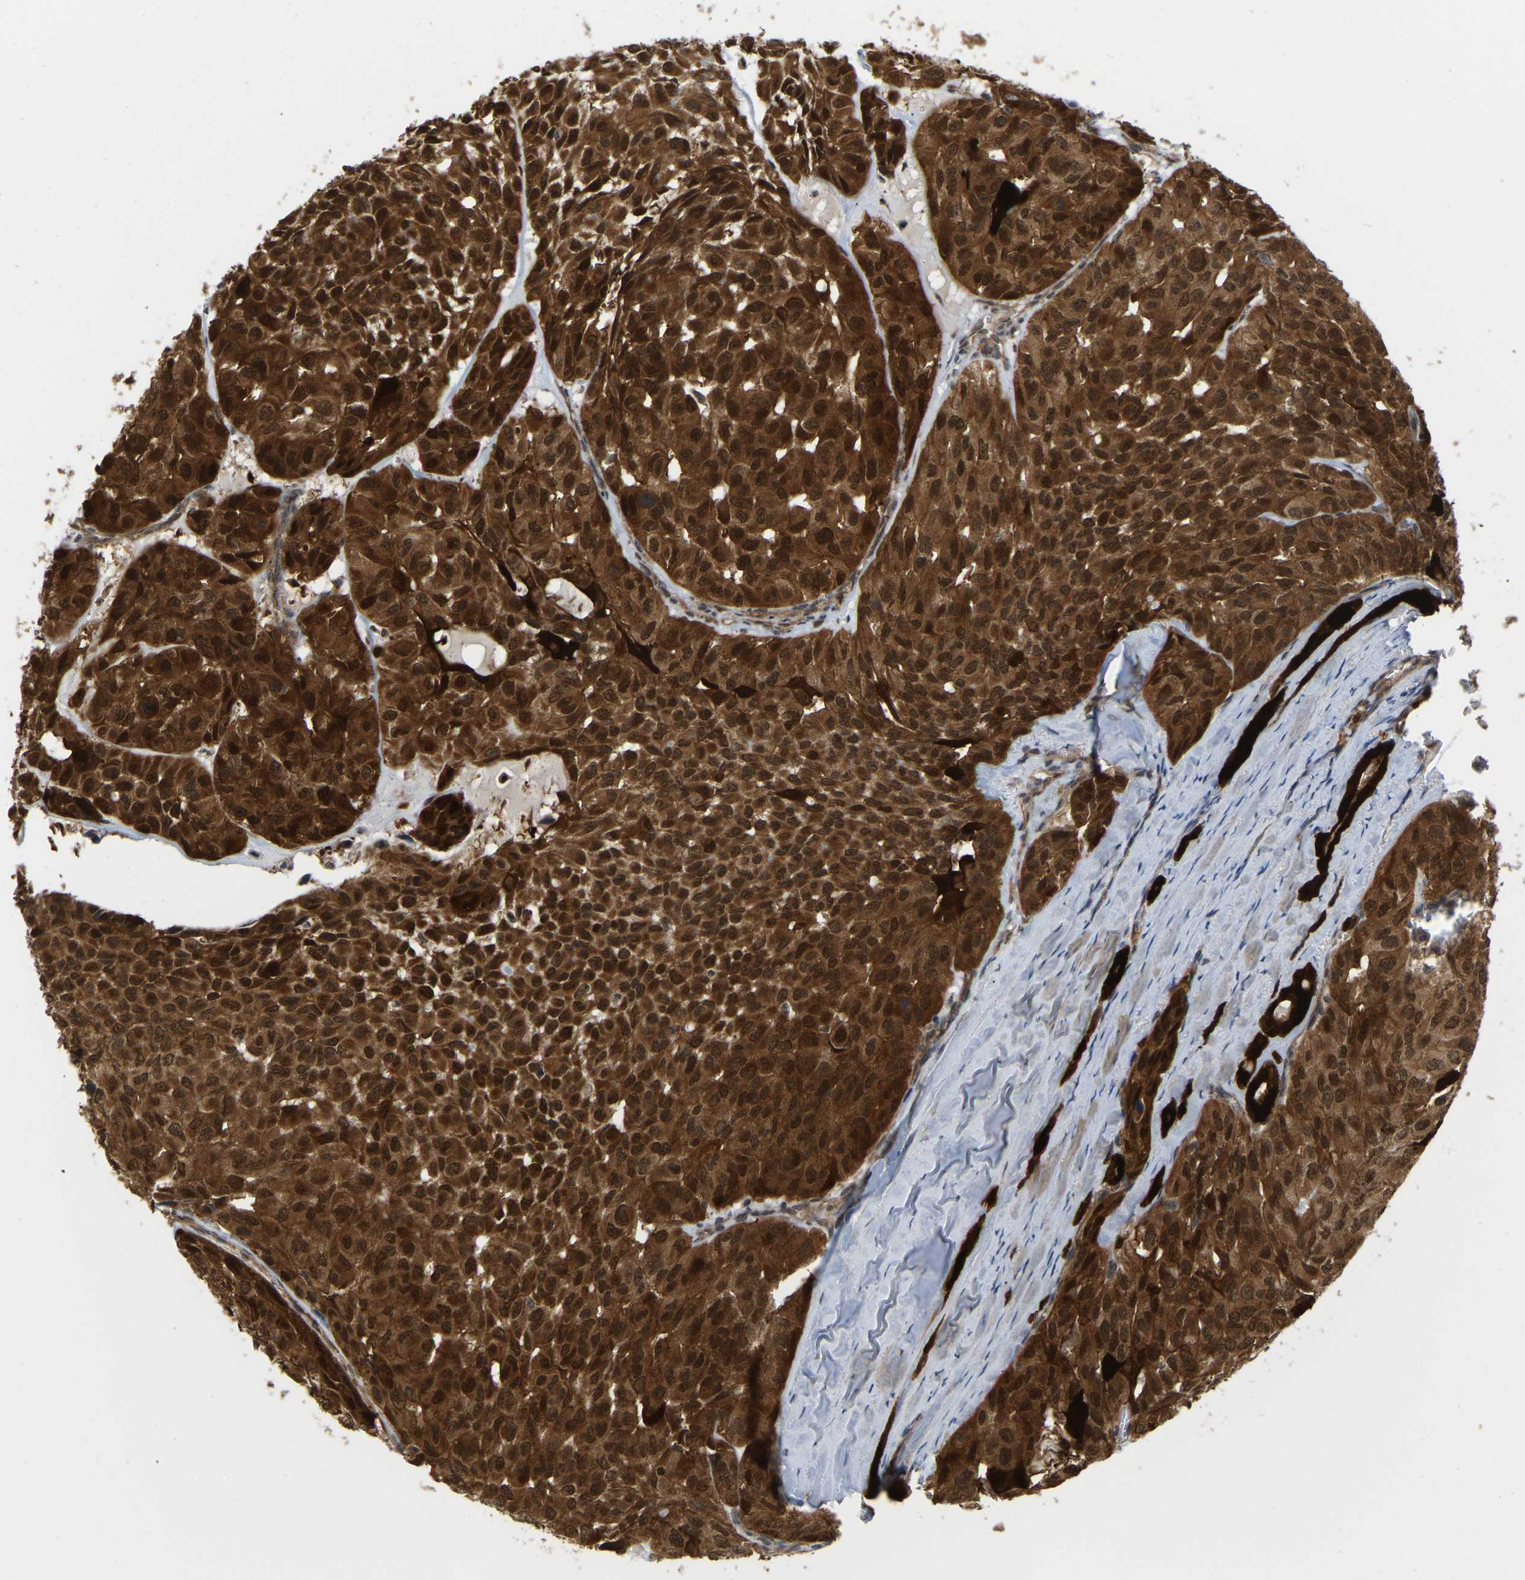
{"staining": {"intensity": "strong", "quantity": ">75%", "location": "cytoplasmic/membranous,nuclear"}, "tissue": "head and neck cancer", "cell_type": "Tumor cells", "image_type": "cancer", "snomed": [{"axis": "morphology", "description": "Adenocarcinoma, NOS"}, {"axis": "topography", "description": "Salivary gland, NOS"}, {"axis": "topography", "description": "Head-Neck"}], "caption": "Strong cytoplasmic/membranous and nuclear positivity for a protein is present in about >75% of tumor cells of head and neck adenocarcinoma using IHC.", "gene": "SERPINB5", "patient": {"sex": "female", "age": 76}}